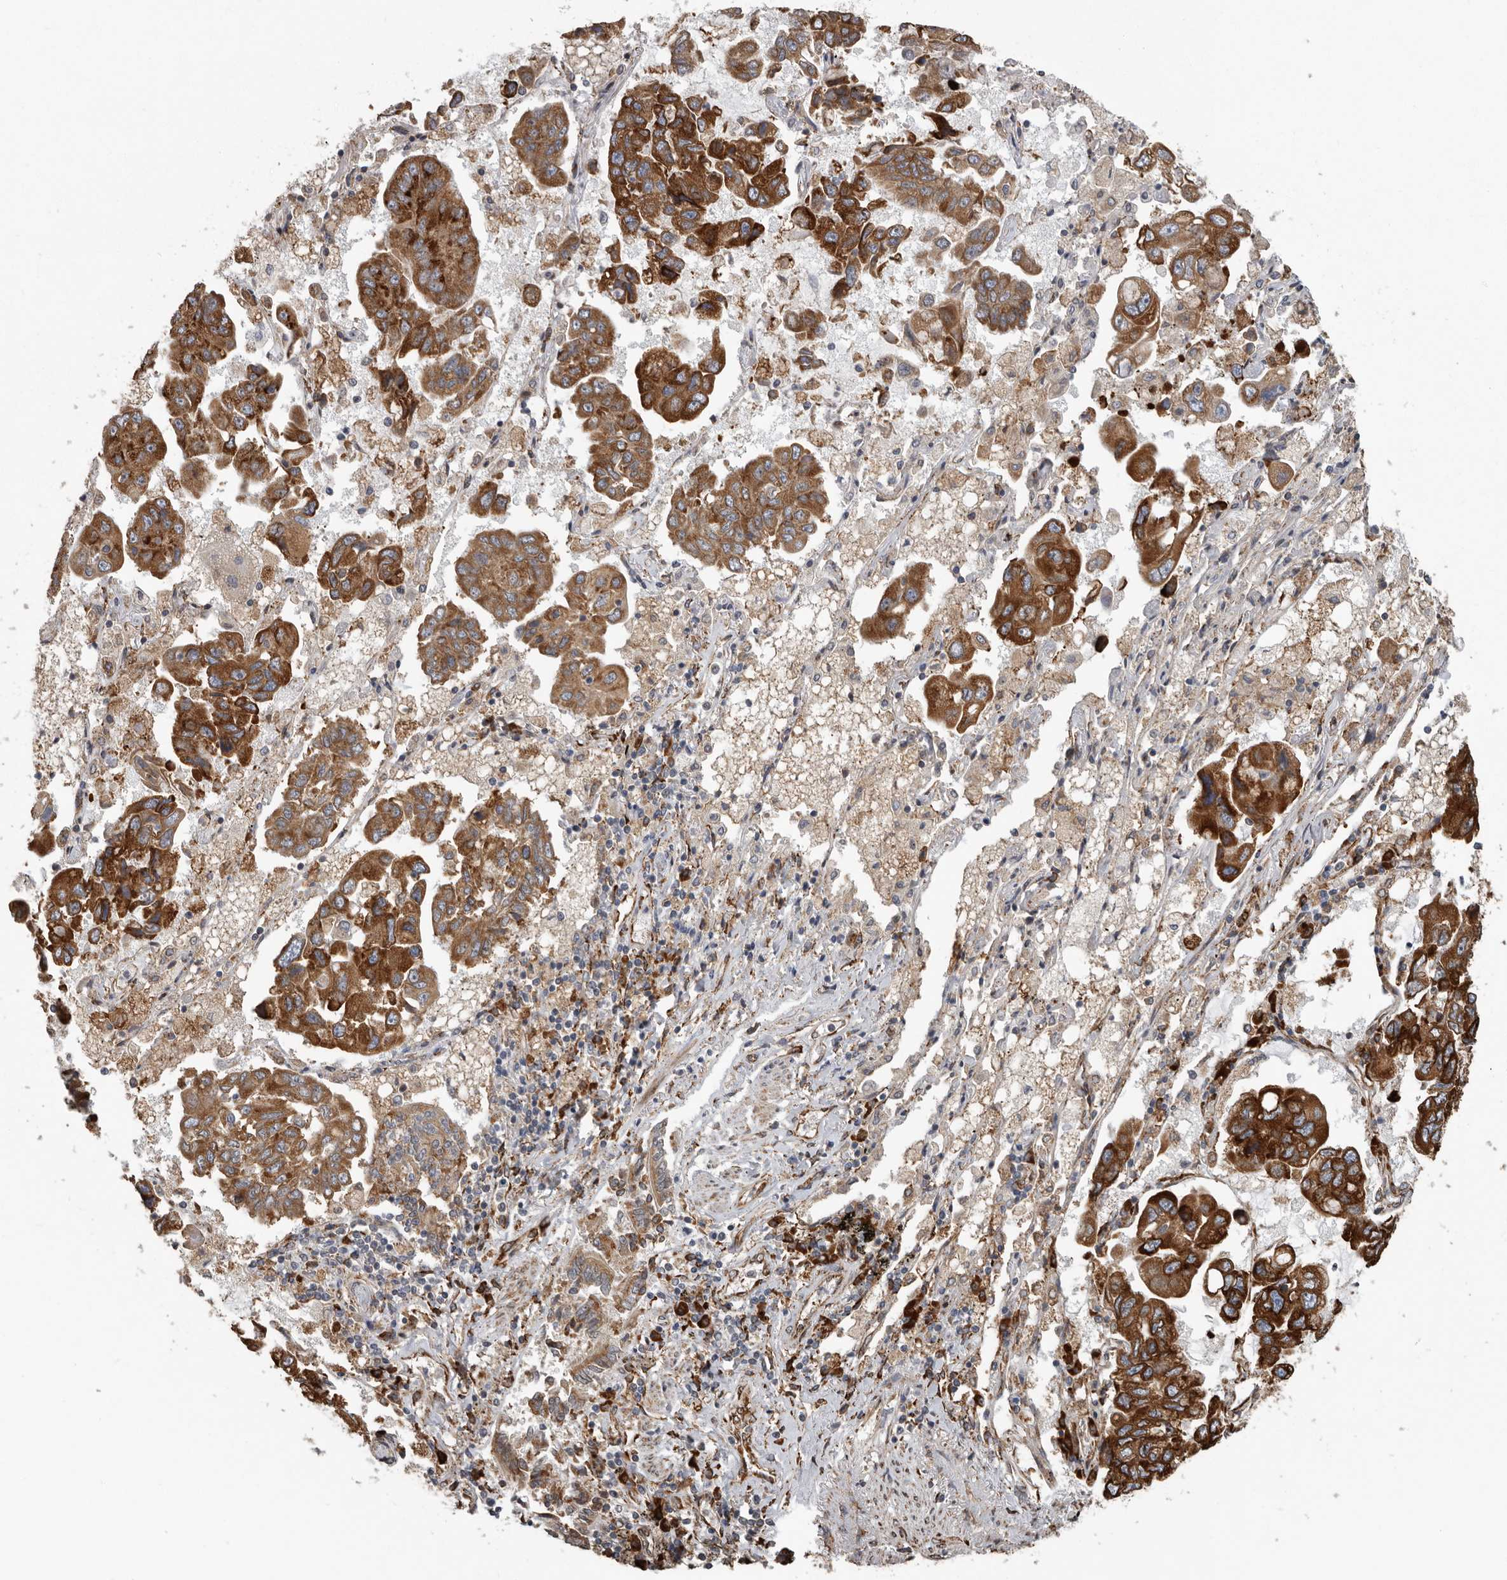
{"staining": {"intensity": "strong", "quantity": ">75%", "location": "cytoplasmic/membranous"}, "tissue": "lung cancer", "cell_type": "Tumor cells", "image_type": "cancer", "snomed": [{"axis": "morphology", "description": "Adenocarcinoma, NOS"}, {"axis": "topography", "description": "Lung"}], "caption": "Adenocarcinoma (lung) stained with a brown dye reveals strong cytoplasmic/membranous positive staining in about >75% of tumor cells.", "gene": "CEP350", "patient": {"sex": "male", "age": 64}}